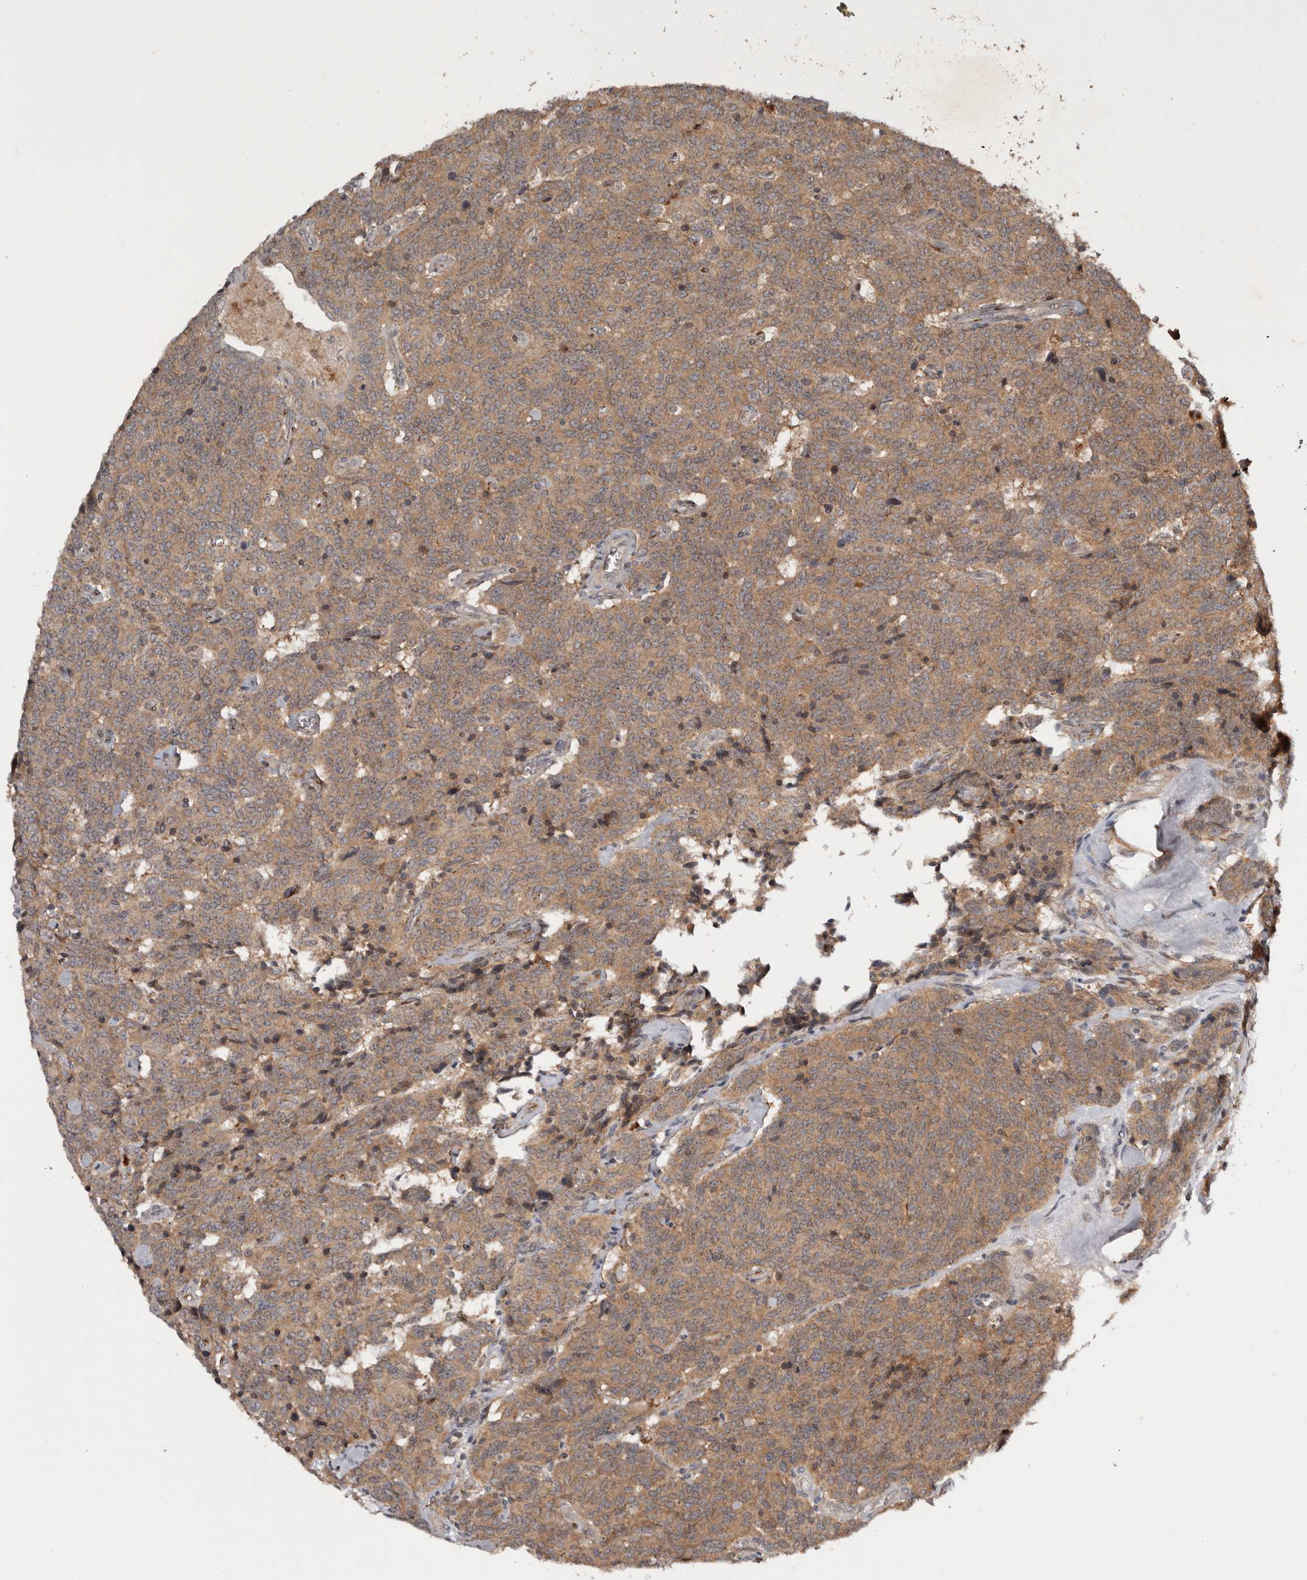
{"staining": {"intensity": "moderate", "quantity": ">75%", "location": "cytoplasmic/membranous"}, "tissue": "carcinoid", "cell_type": "Tumor cells", "image_type": "cancer", "snomed": [{"axis": "morphology", "description": "Carcinoid, malignant, NOS"}, {"axis": "topography", "description": "Lung"}], "caption": "An image of carcinoid stained for a protein shows moderate cytoplasmic/membranous brown staining in tumor cells. The staining was performed using DAB to visualize the protein expression in brown, while the nuclei were stained in blue with hematoxylin (Magnification: 20x).", "gene": "PKIB", "patient": {"sex": "female", "age": 46}}